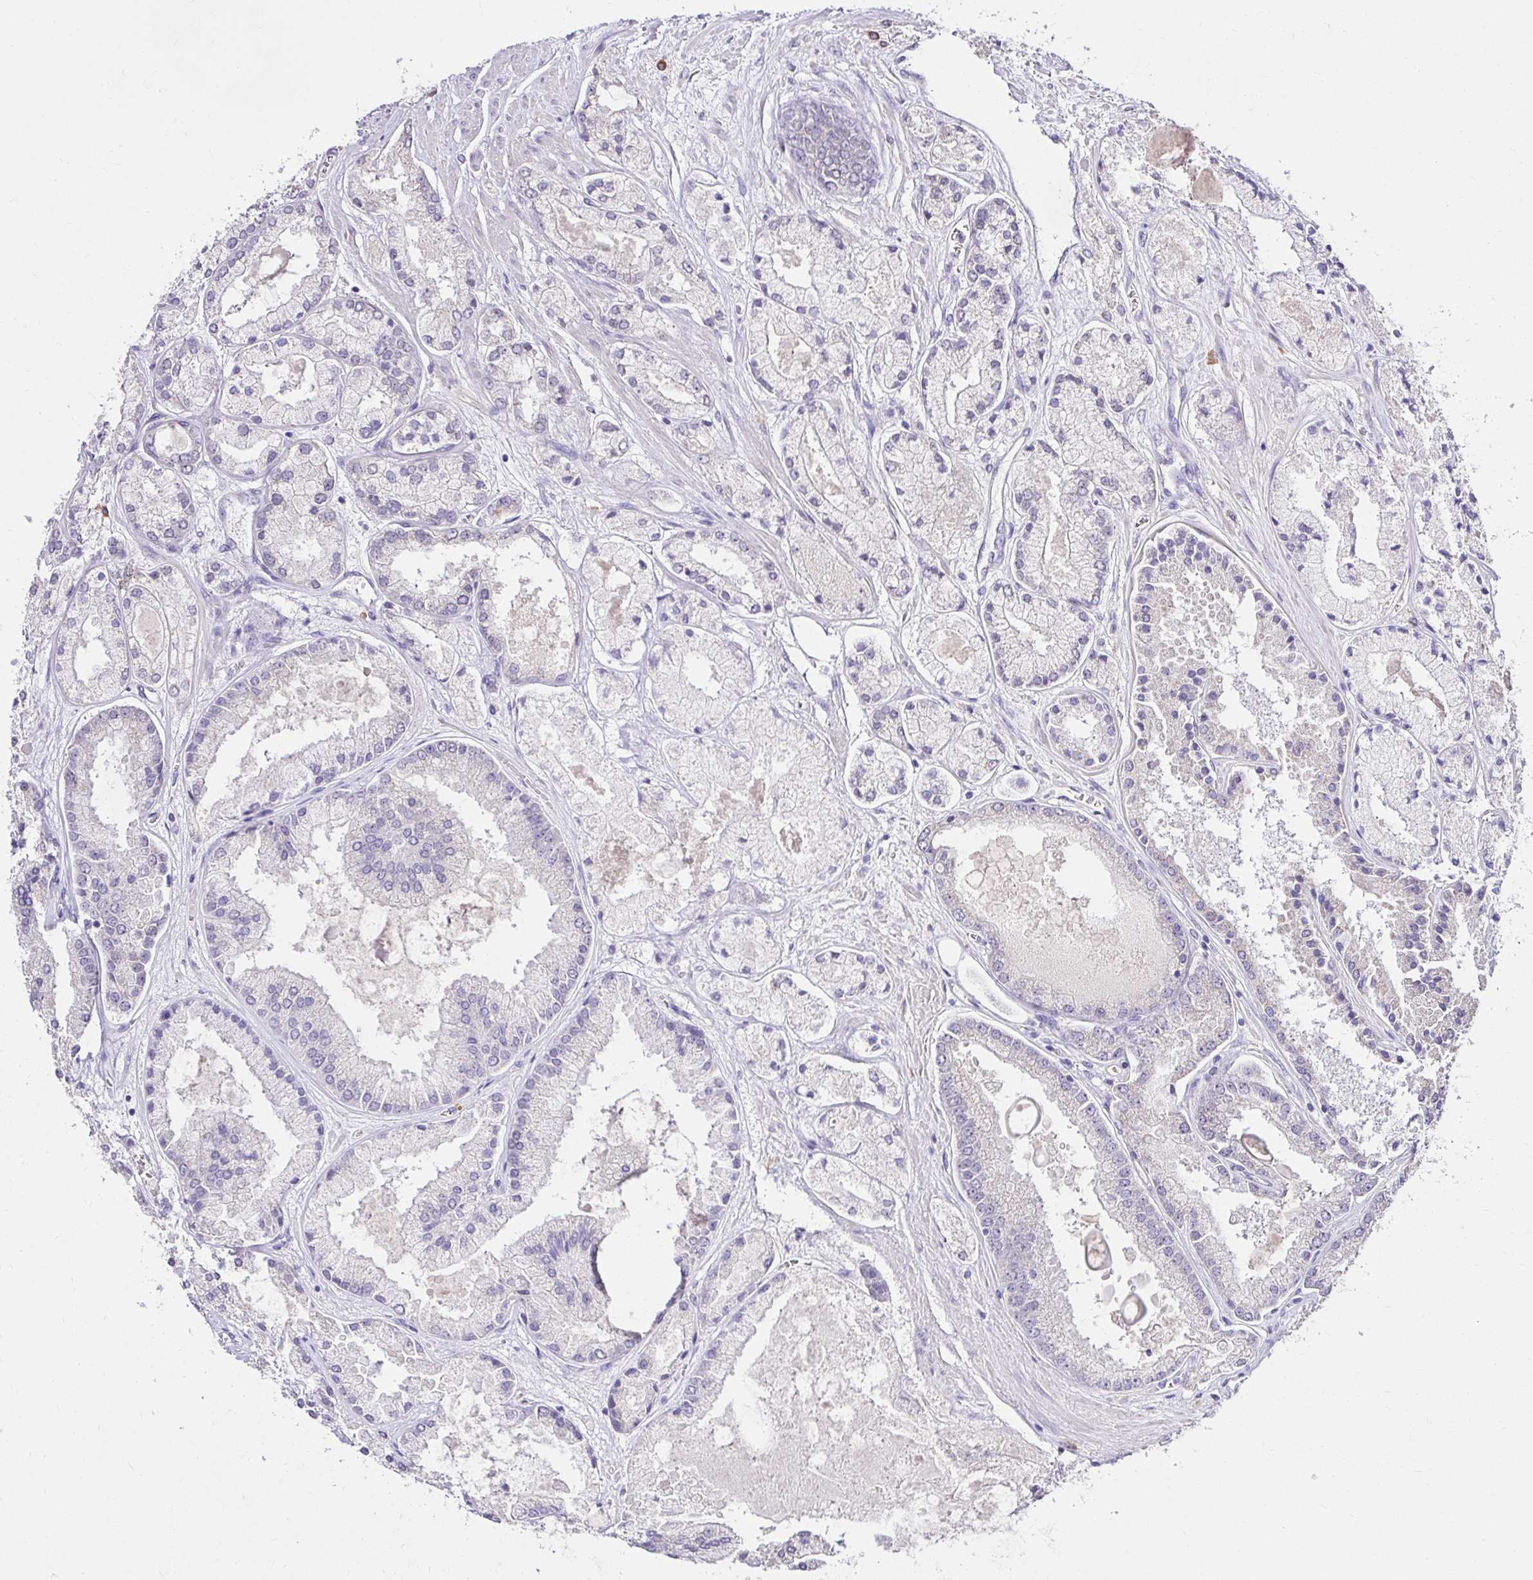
{"staining": {"intensity": "negative", "quantity": "none", "location": "none"}, "tissue": "prostate cancer", "cell_type": "Tumor cells", "image_type": "cancer", "snomed": [{"axis": "morphology", "description": "Adenocarcinoma, High grade"}, {"axis": "topography", "description": "Prostate"}], "caption": "A micrograph of human prostate cancer is negative for staining in tumor cells.", "gene": "KIAA1210", "patient": {"sex": "male", "age": 67}}